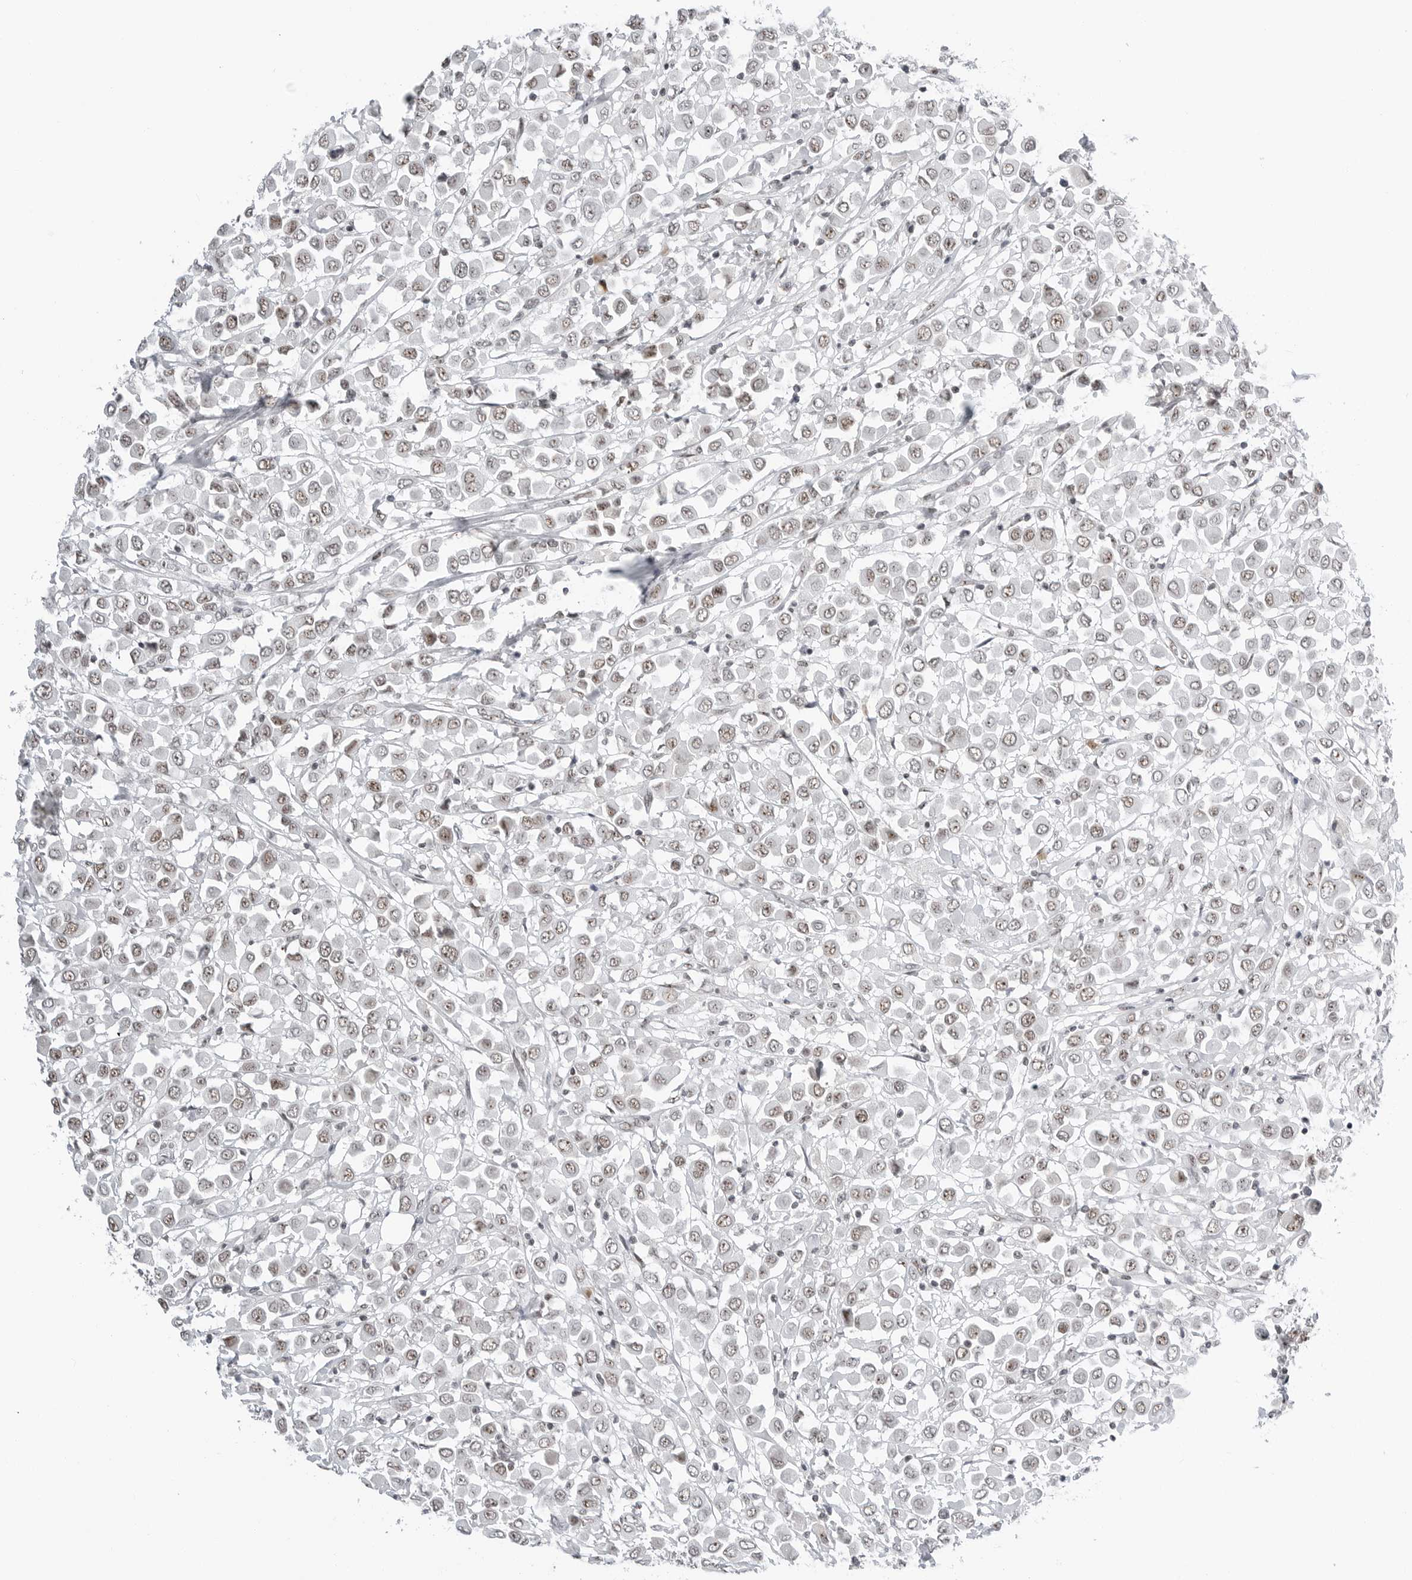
{"staining": {"intensity": "weak", "quantity": ">75%", "location": "nuclear"}, "tissue": "breast cancer", "cell_type": "Tumor cells", "image_type": "cancer", "snomed": [{"axis": "morphology", "description": "Duct carcinoma"}, {"axis": "topography", "description": "Breast"}], "caption": "Human breast cancer (invasive ductal carcinoma) stained with a brown dye displays weak nuclear positive staining in approximately >75% of tumor cells.", "gene": "WRAP53", "patient": {"sex": "female", "age": 61}}